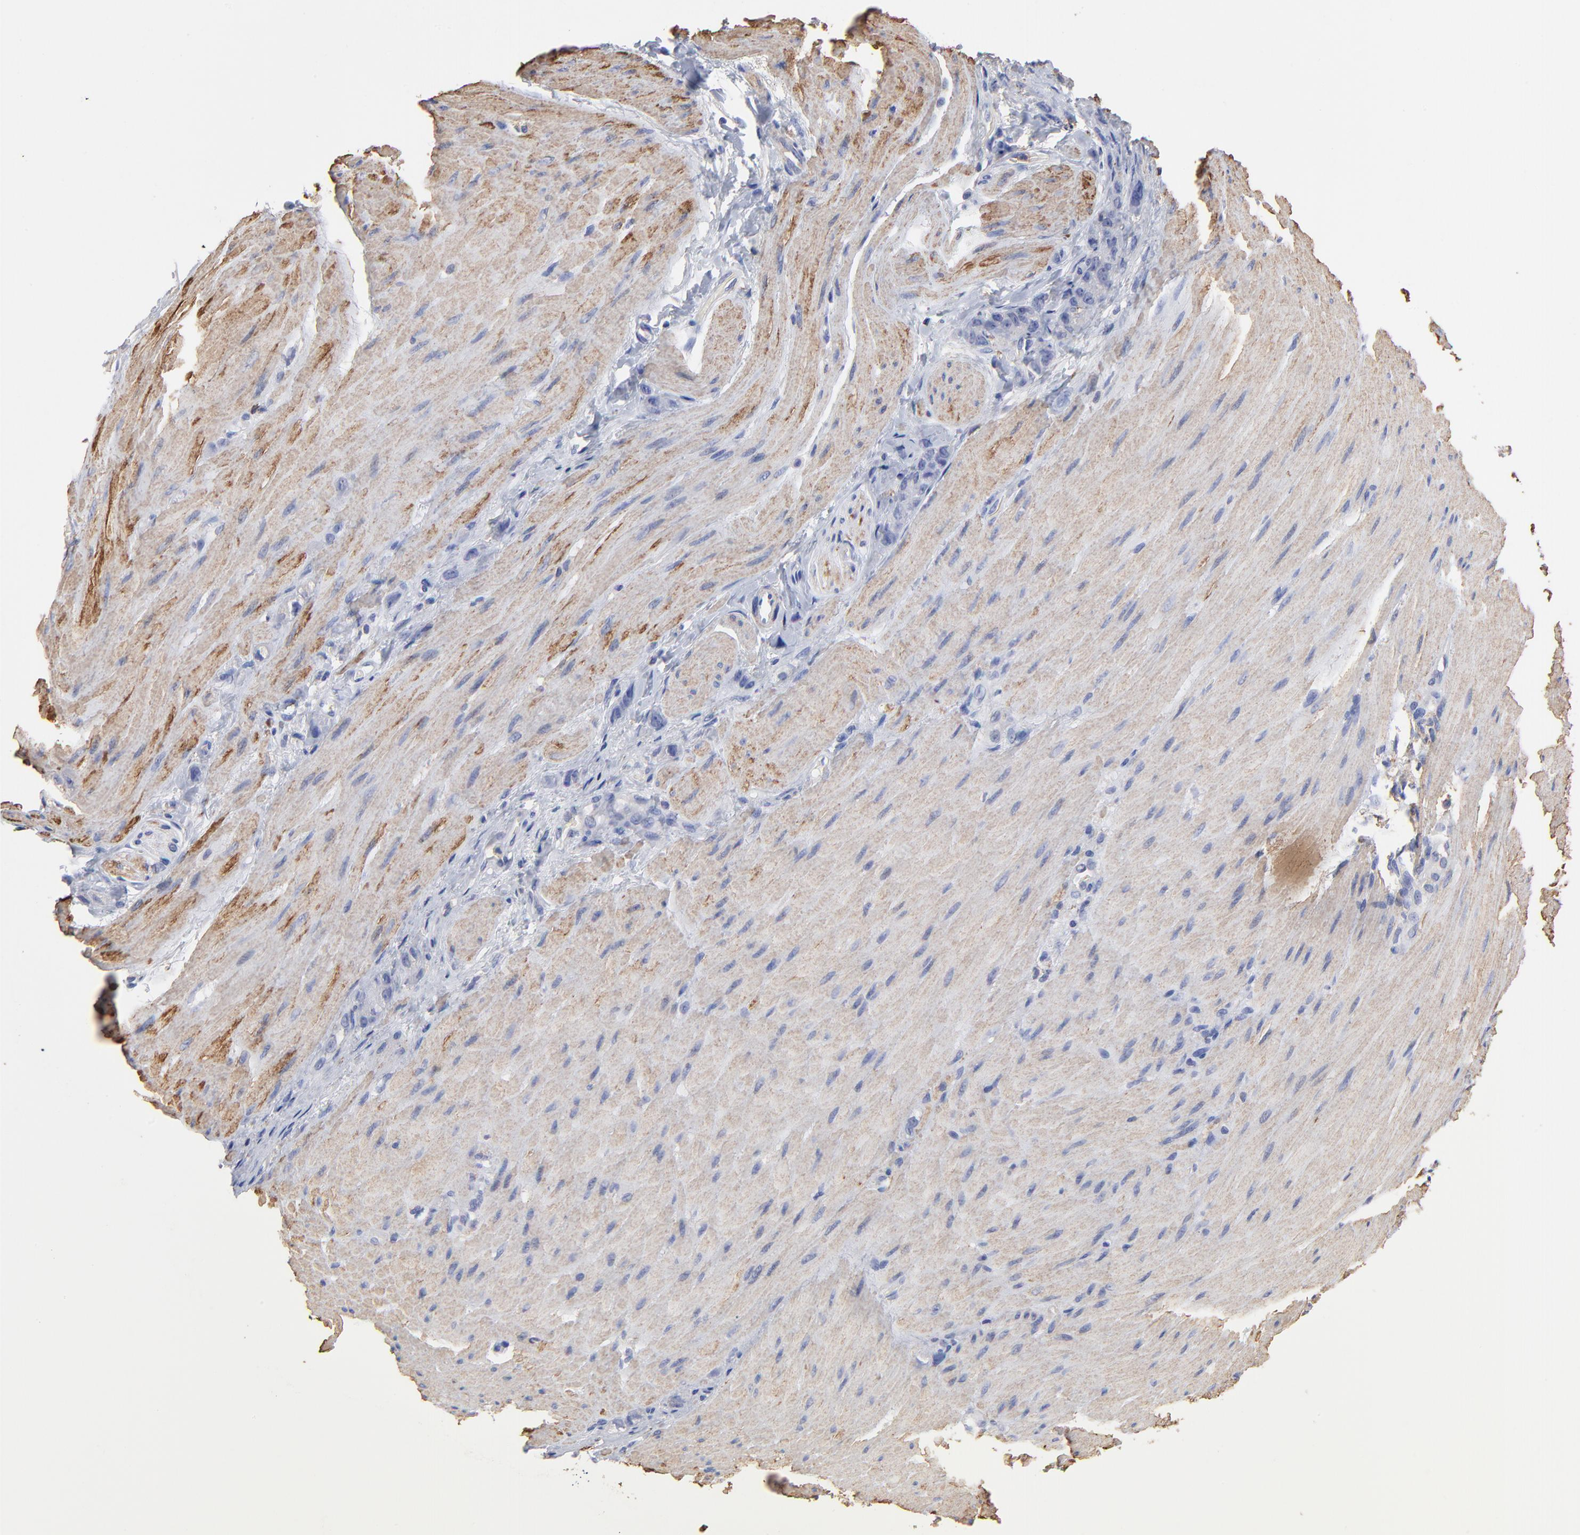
{"staining": {"intensity": "weak", "quantity": "<25%", "location": "cytoplasmic/membranous"}, "tissue": "stomach cancer", "cell_type": "Tumor cells", "image_type": "cancer", "snomed": [{"axis": "morphology", "description": "Normal tissue, NOS"}, {"axis": "morphology", "description": "Adenocarcinoma, NOS"}, {"axis": "topography", "description": "Stomach"}], "caption": "High magnification brightfield microscopy of adenocarcinoma (stomach) stained with DAB (3,3'-diaminobenzidine) (brown) and counterstained with hematoxylin (blue): tumor cells show no significant staining.", "gene": "ASL", "patient": {"sex": "male", "age": 82}}